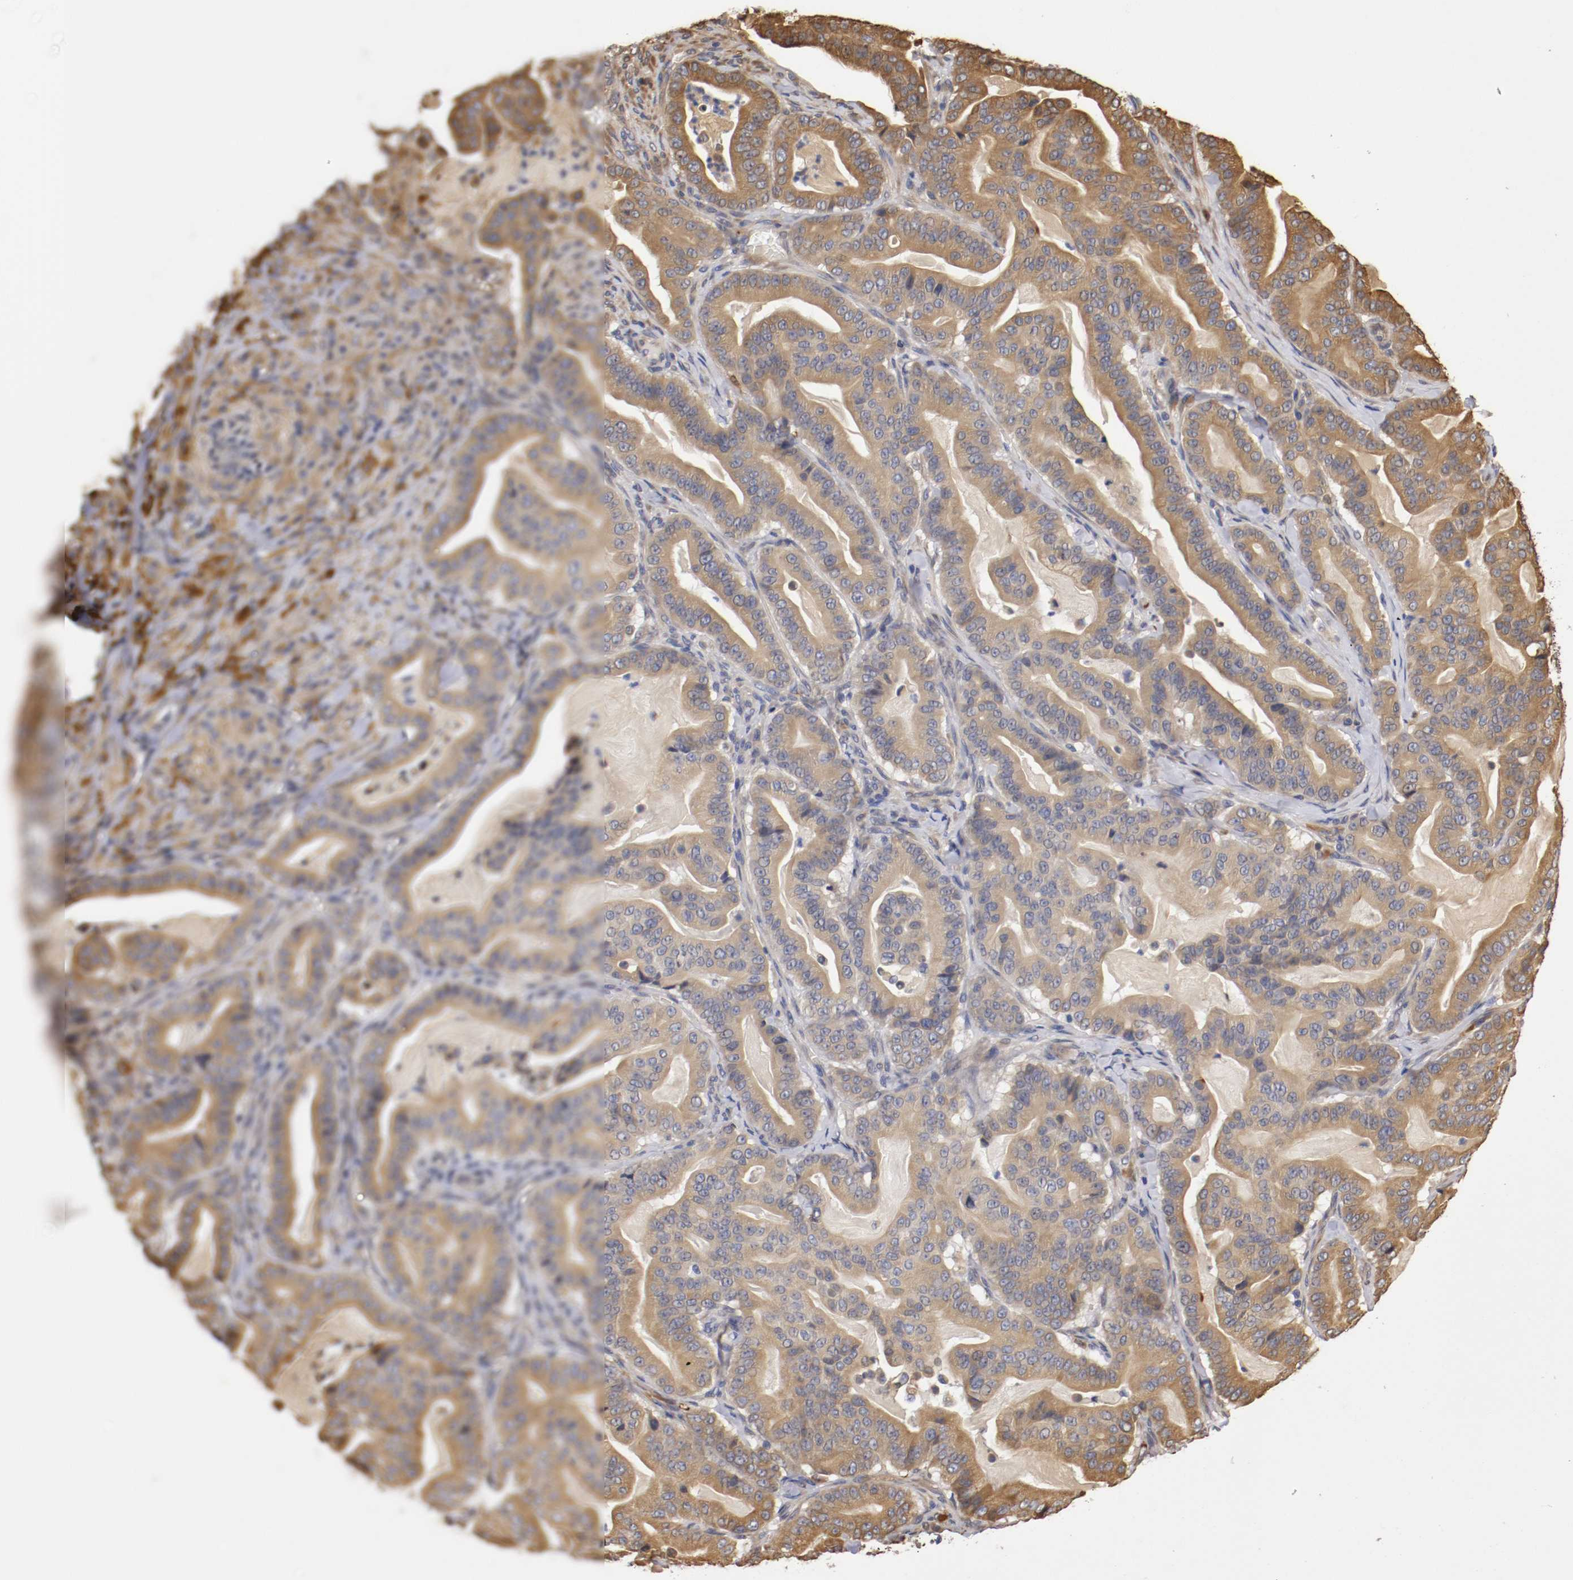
{"staining": {"intensity": "moderate", "quantity": ">75%", "location": "cytoplasmic/membranous"}, "tissue": "pancreatic cancer", "cell_type": "Tumor cells", "image_type": "cancer", "snomed": [{"axis": "morphology", "description": "Adenocarcinoma, NOS"}, {"axis": "topography", "description": "Pancreas"}], "caption": "Adenocarcinoma (pancreatic) stained with immunohistochemistry (IHC) reveals moderate cytoplasmic/membranous expression in approximately >75% of tumor cells.", "gene": "VEZT", "patient": {"sex": "male", "age": 63}}